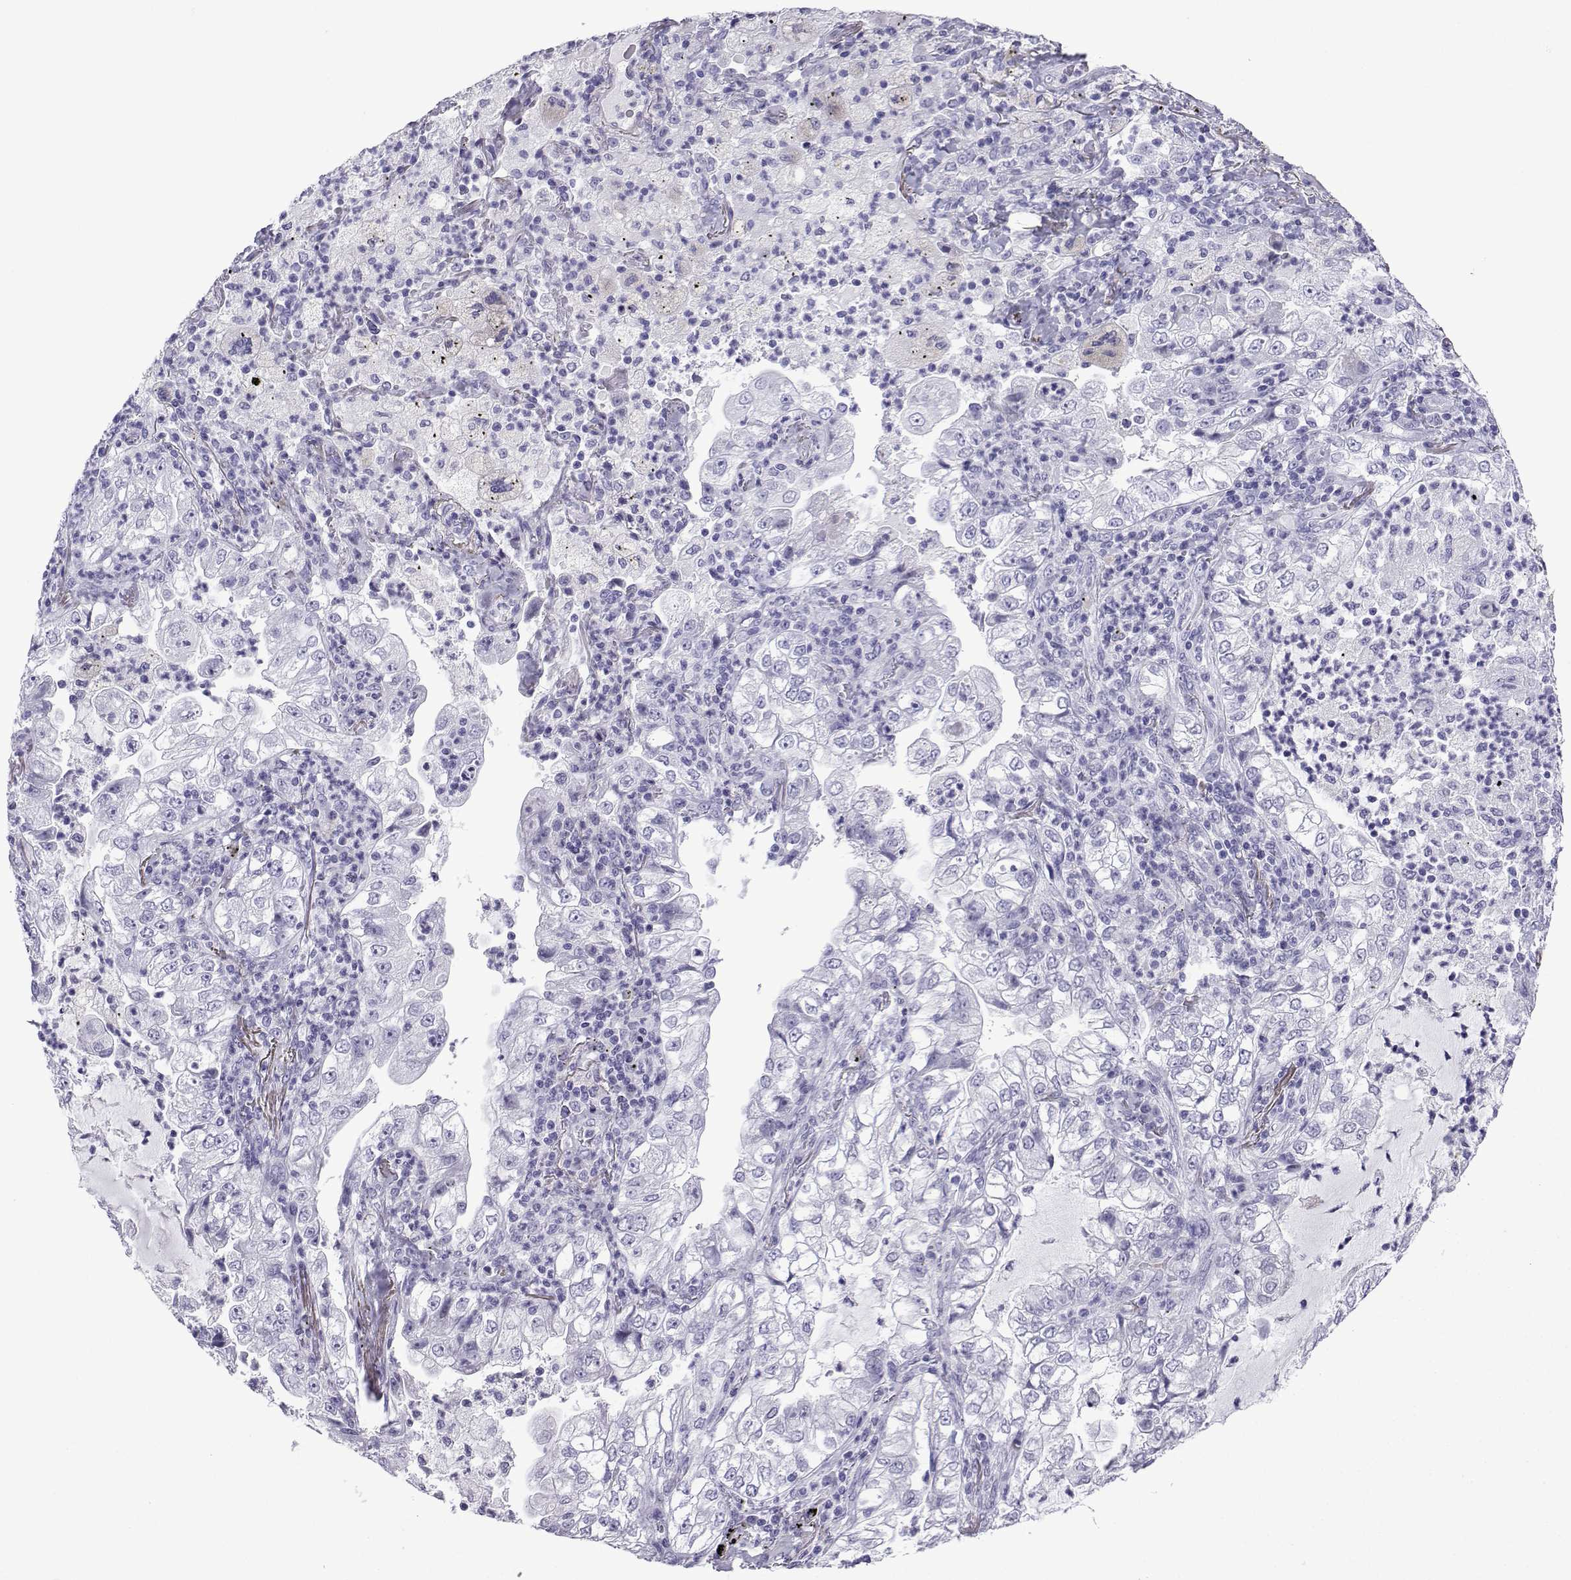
{"staining": {"intensity": "negative", "quantity": "none", "location": "none"}, "tissue": "lung cancer", "cell_type": "Tumor cells", "image_type": "cancer", "snomed": [{"axis": "morphology", "description": "Adenocarcinoma, NOS"}, {"axis": "topography", "description": "Lung"}], "caption": "Immunohistochemistry histopathology image of lung adenocarcinoma stained for a protein (brown), which shows no staining in tumor cells.", "gene": "TRIM46", "patient": {"sex": "female", "age": 73}}